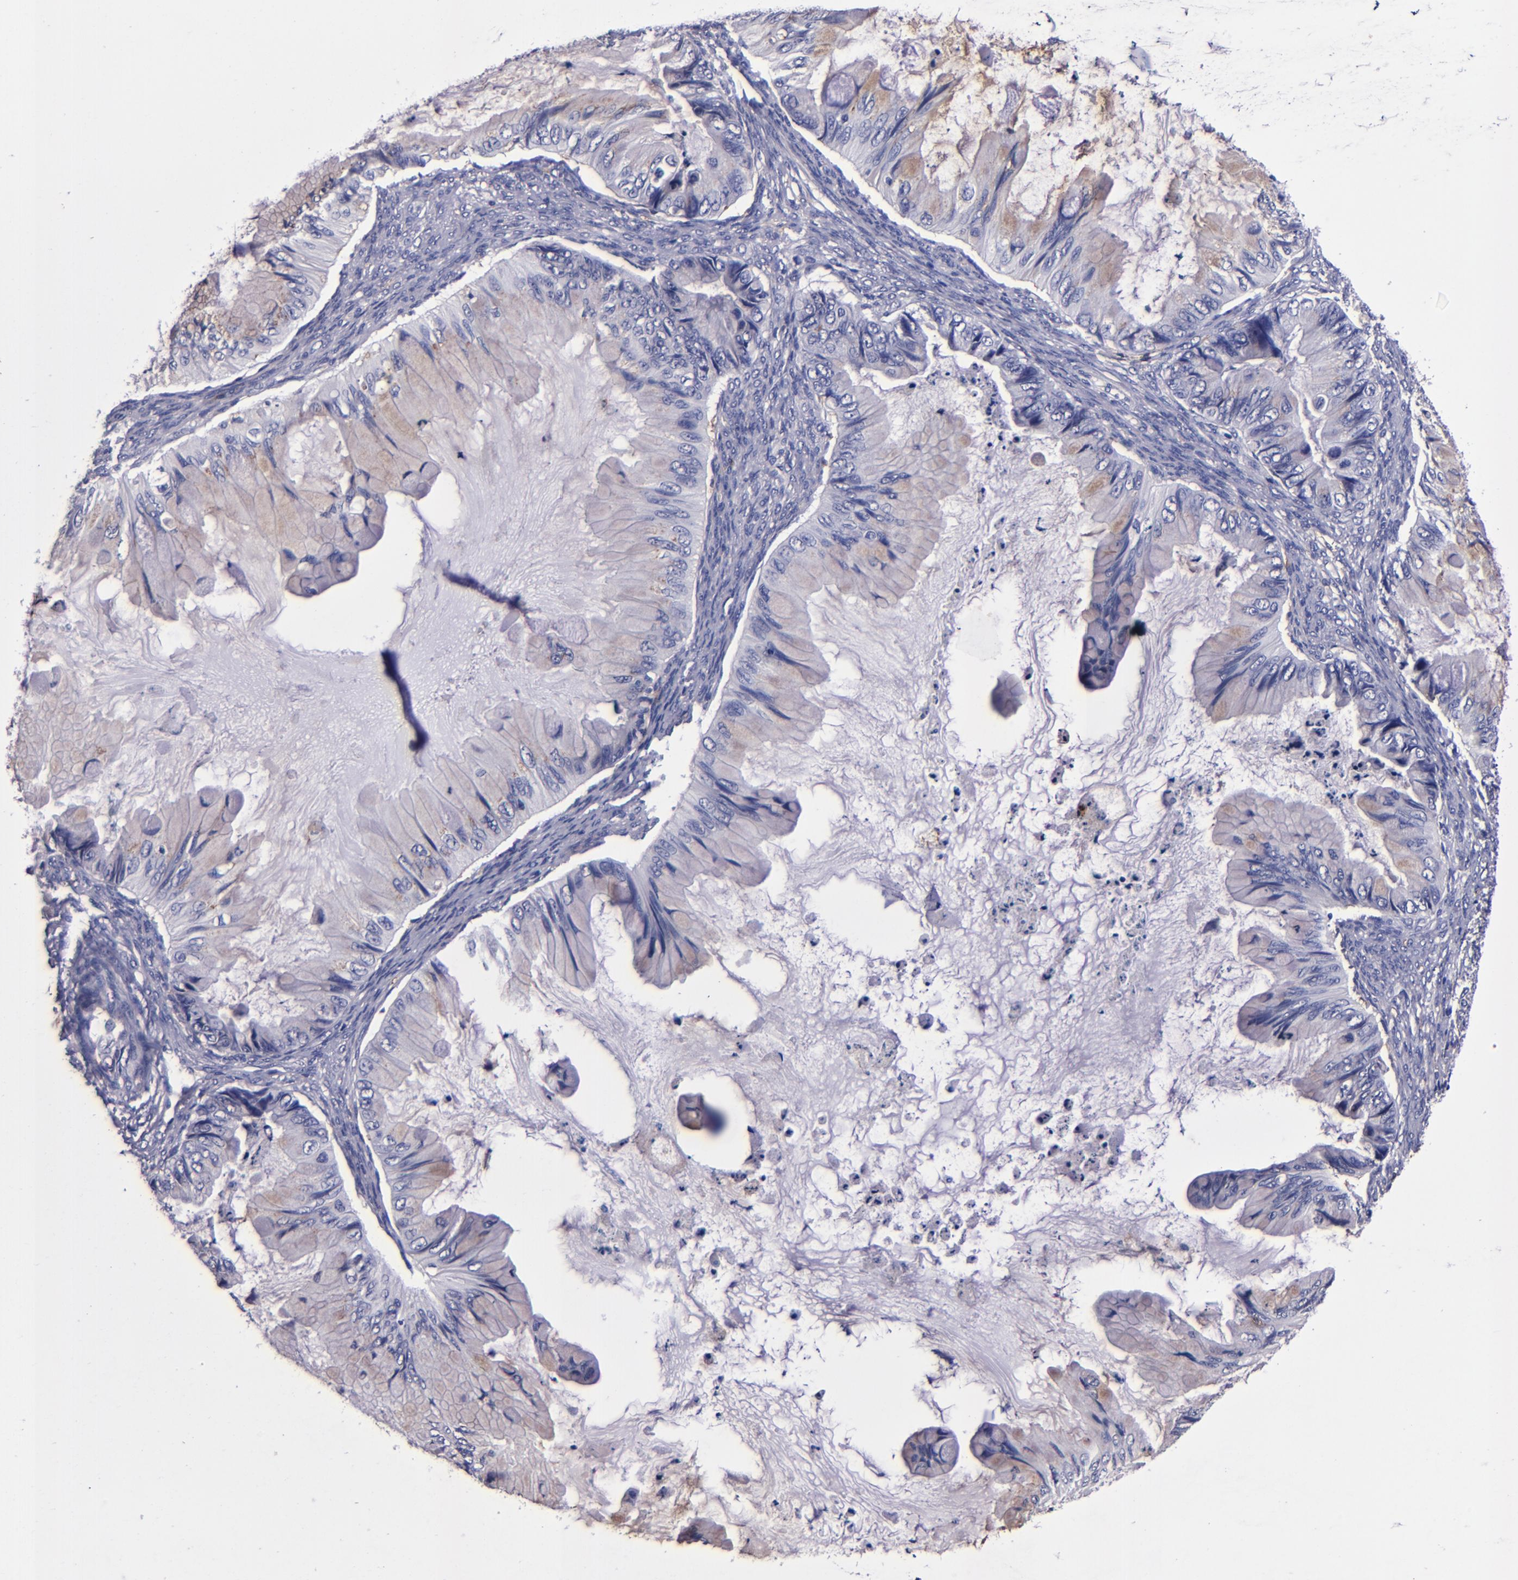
{"staining": {"intensity": "moderate", "quantity": "<25%", "location": "cytoplasmic/membranous"}, "tissue": "ovarian cancer", "cell_type": "Tumor cells", "image_type": "cancer", "snomed": [{"axis": "morphology", "description": "Cystadenocarcinoma, mucinous, NOS"}, {"axis": "topography", "description": "Ovary"}], "caption": "This image demonstrates ovarian cancer (mucinous cystadenocarcinoma) stained with immunohistochemistry (IHC) to label a protein in brown. The cytoplasmic/membranous of tumor cells show moderate positivity for the protein. Nuclei are counter-stained blue.", "gene": "SIRPA", "patient": {"sex": "female", "age": 36}}